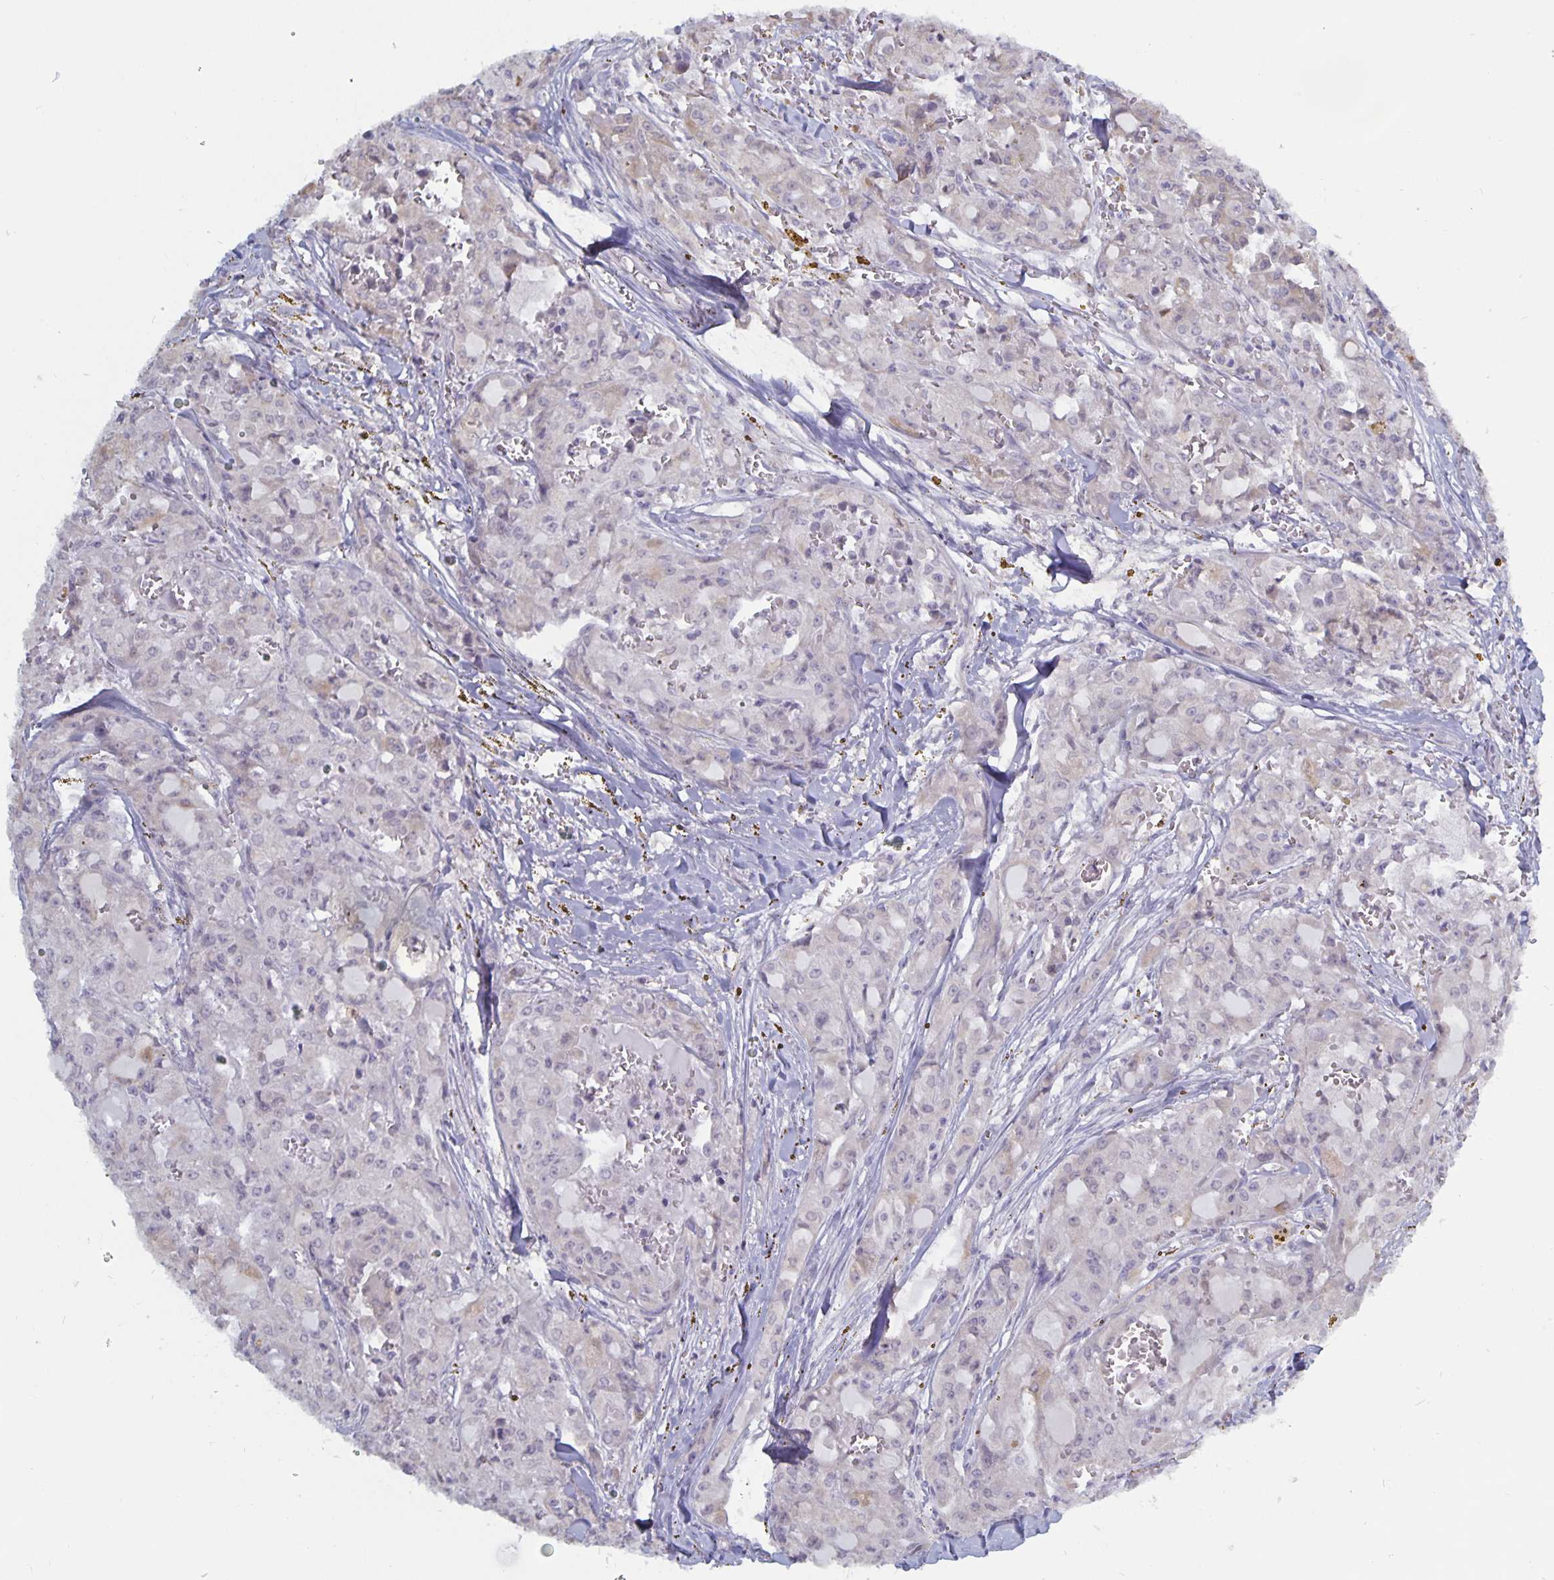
{"staining": {"intensity": "negative", "quantity": "none", "location": "none"}, "tissue": "head and neck cancer", "cell_type": "Tumor cells", "image_type": "cancer", "snomed": [{"axis": "morphology", "description": "Adenocarcinoma, NOS"}, {"axis": "topography", "description": "Head-Neck"}], "caption": "This is an IHC image of human head and neck cancer. There is no positivity in tumor cells.", "gene": "PLCB3", "patient": {"sex": "male", "age": 64}}